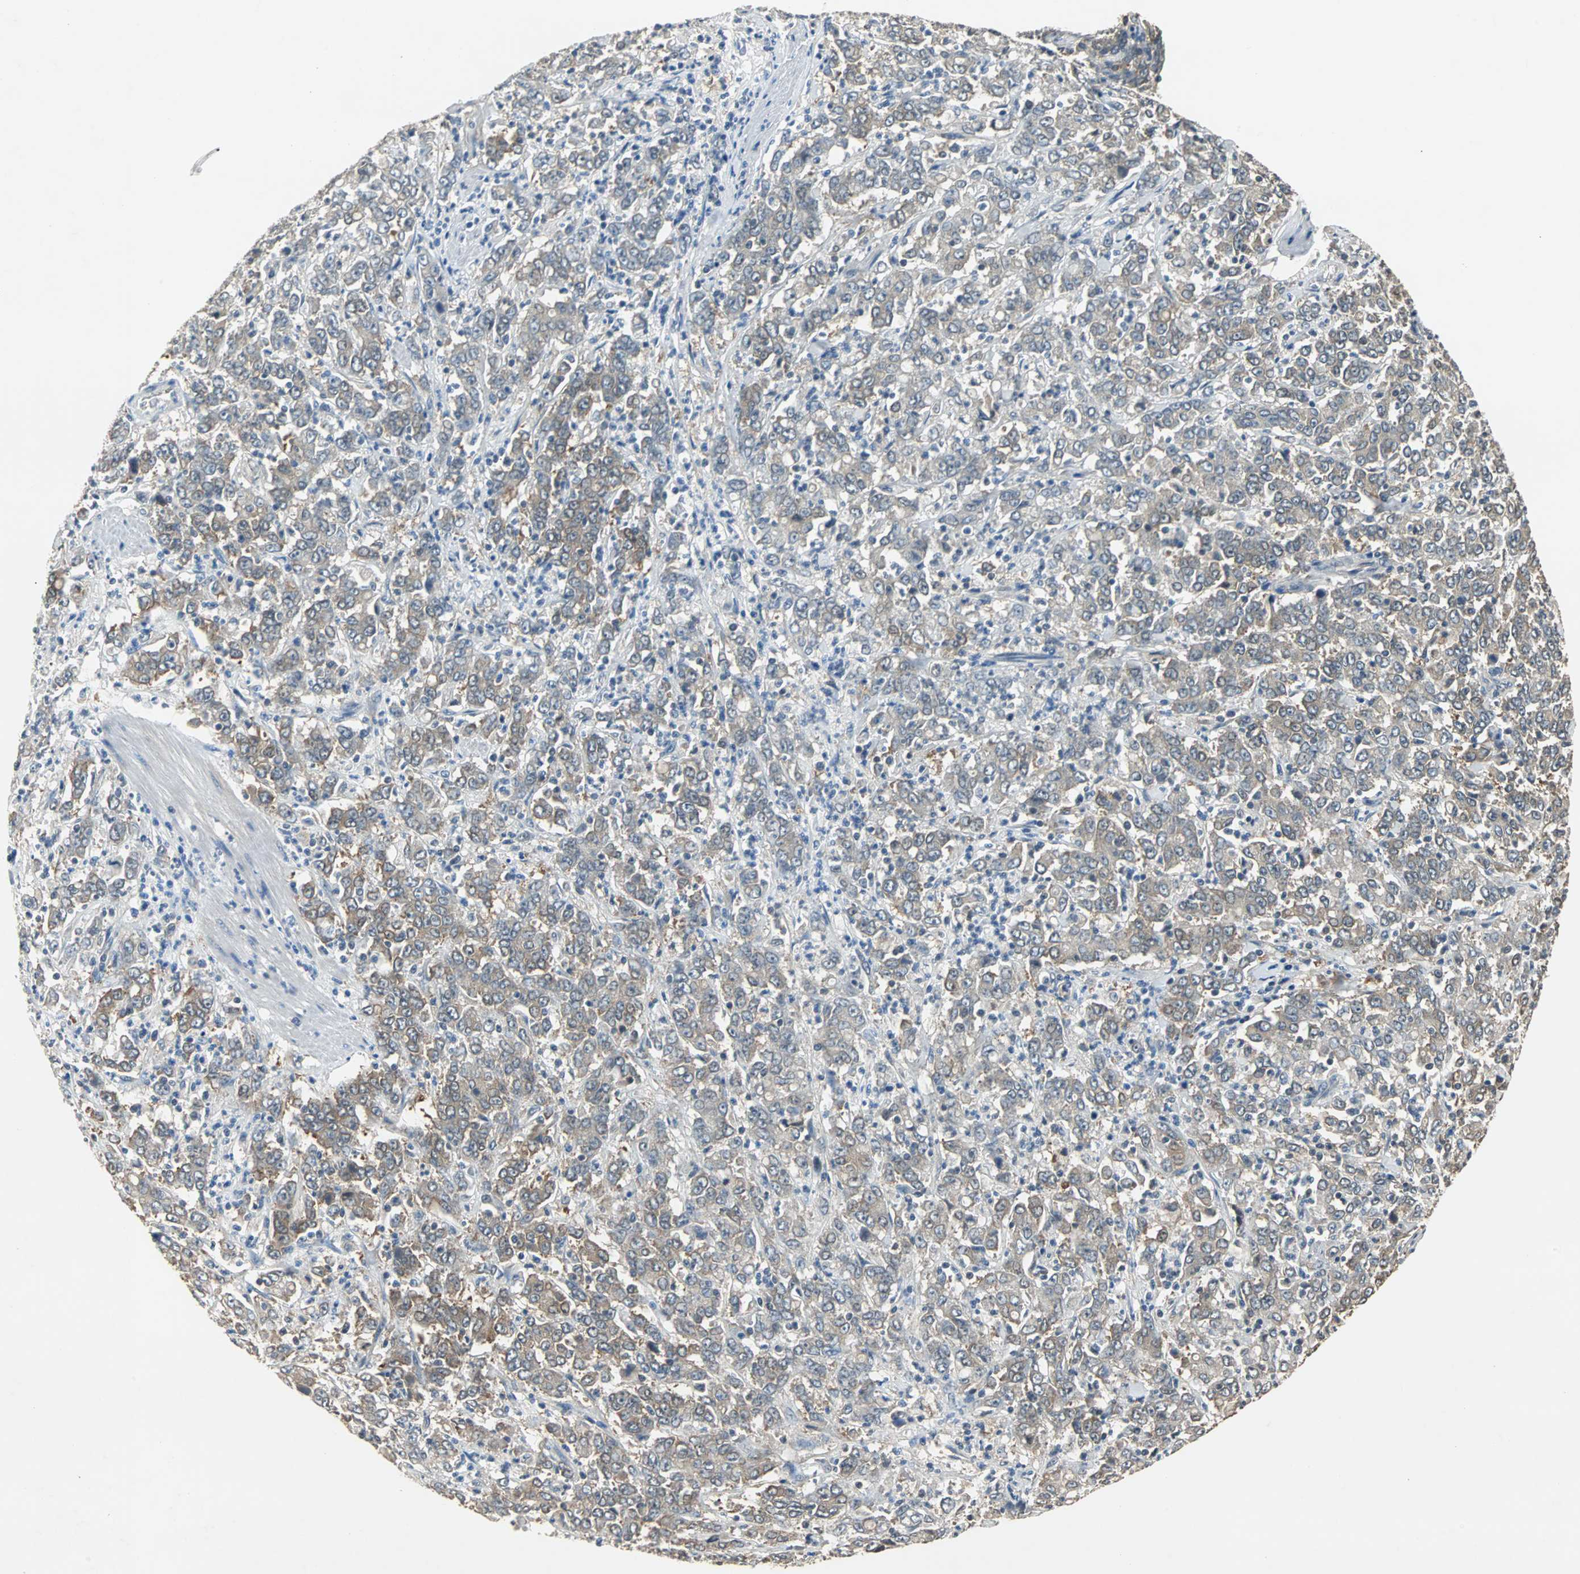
{"staining": {"intensity": "moderate", "quantity": ">75%", "location": "cytoplasmic/membranous"}, "tissue": "stomach cancer", "cell_type": "Tumor cells", "image_type": "cancer", "snomed": [{"axis": "morphology", "description": "Adenocarcinoma, NOS"}, {"axis": "topography", "description": "Stomach, lower"}], "caption": "Tumor cells show moderate cytoplasmic/membranous positivity in approximately >75% of cells in stomach cancer (adenocarcinoma).", "gene": "ABHD2", "patient": {"sex": "female", "age": 71}}